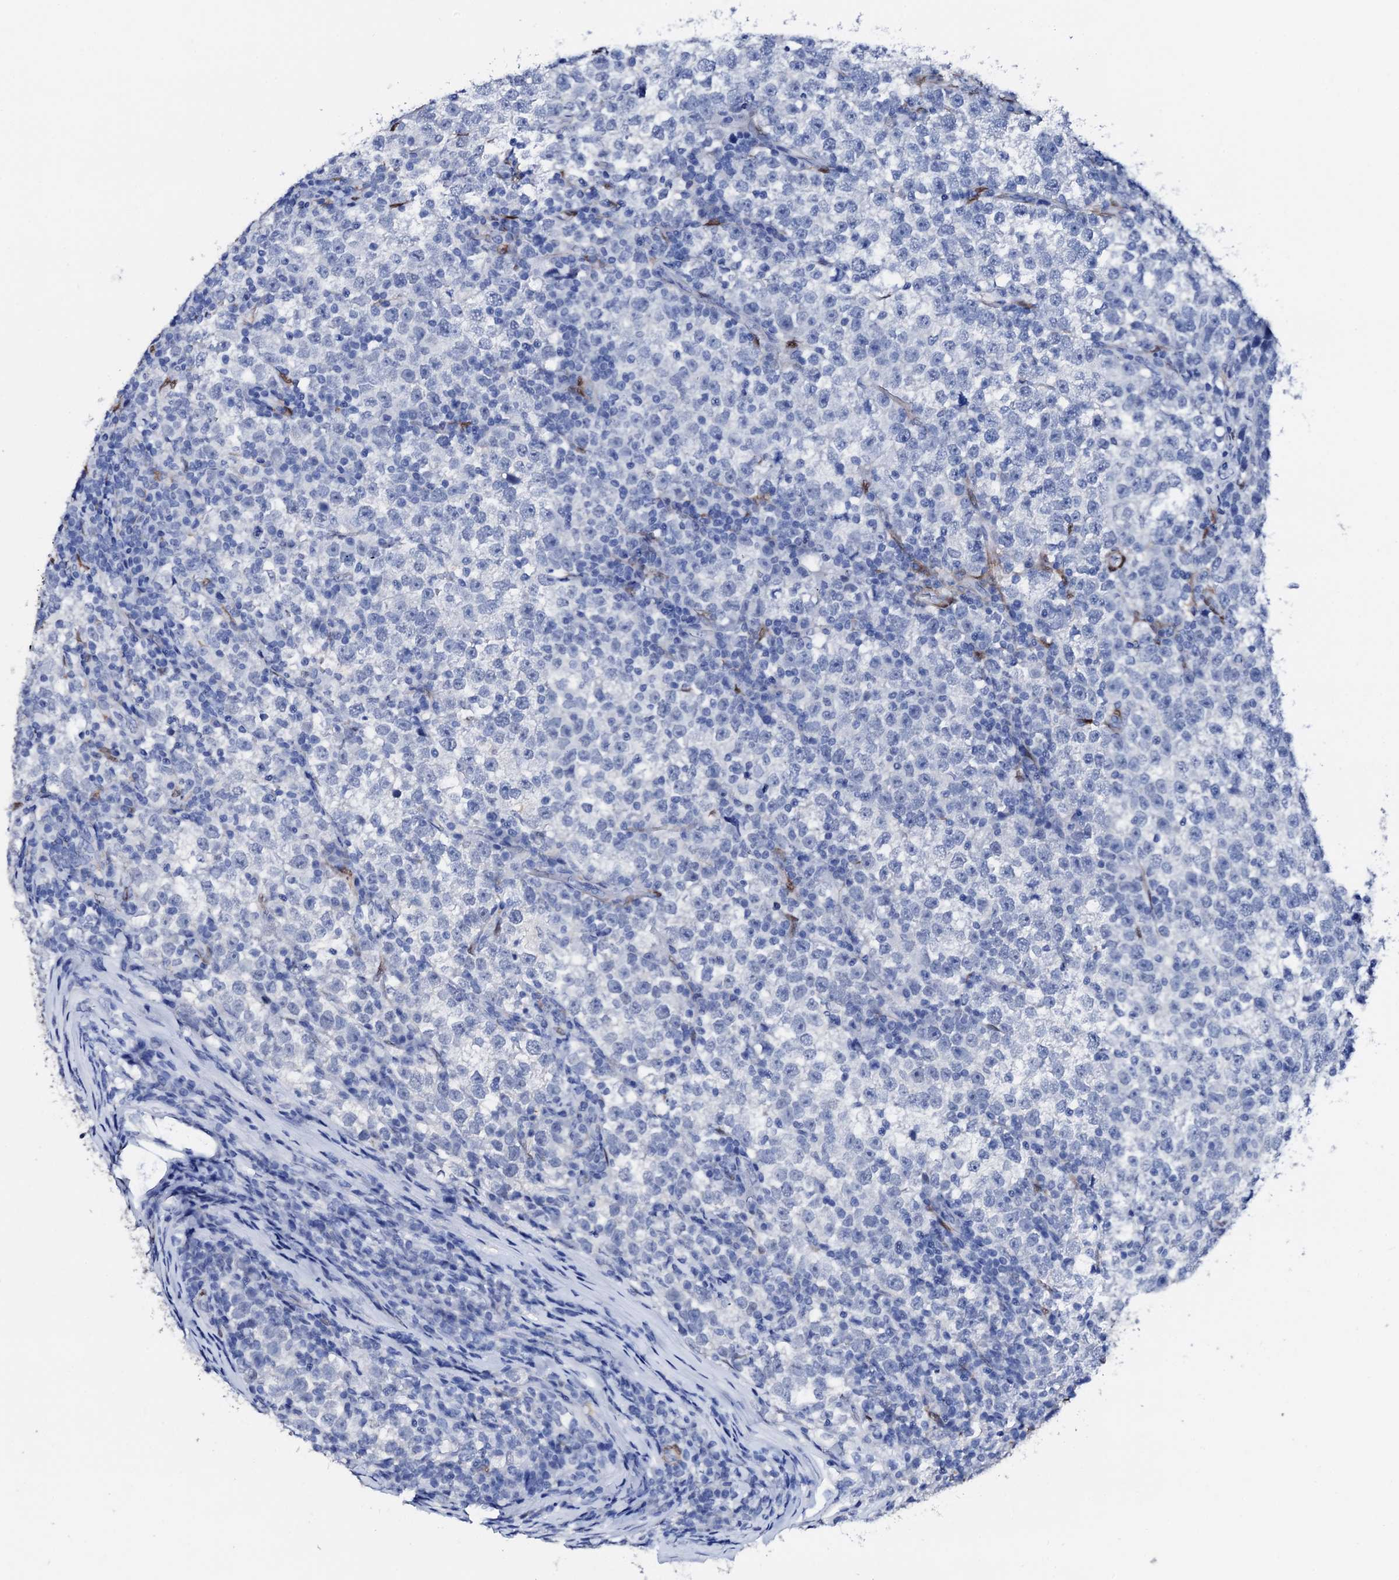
{"staining": {"intensity": "negative", "quantity": "none", "location": "none"}, "tissue": "testis cancer", "cell_type": "Tumor cells", "image_type": "cancer", "snomed": [{"axis": "morphology", "description": "Normal tissue, NOS"}, {"axis": "morphology", "description": "Seminoma, NOS"}, {"axis": "topography", "description": "Testis"}], "caption": "This photomicrograph is of testis seminoma stained with immunohistochemistry (IHC) to label a protein in brown with the nuclei are counter-stained blue. There is no staining in tumor cells. (DAB immunohistochemistry, high magnification).", "gene": "NRIP2", "patient": {"sex": "male", "age": 43}}